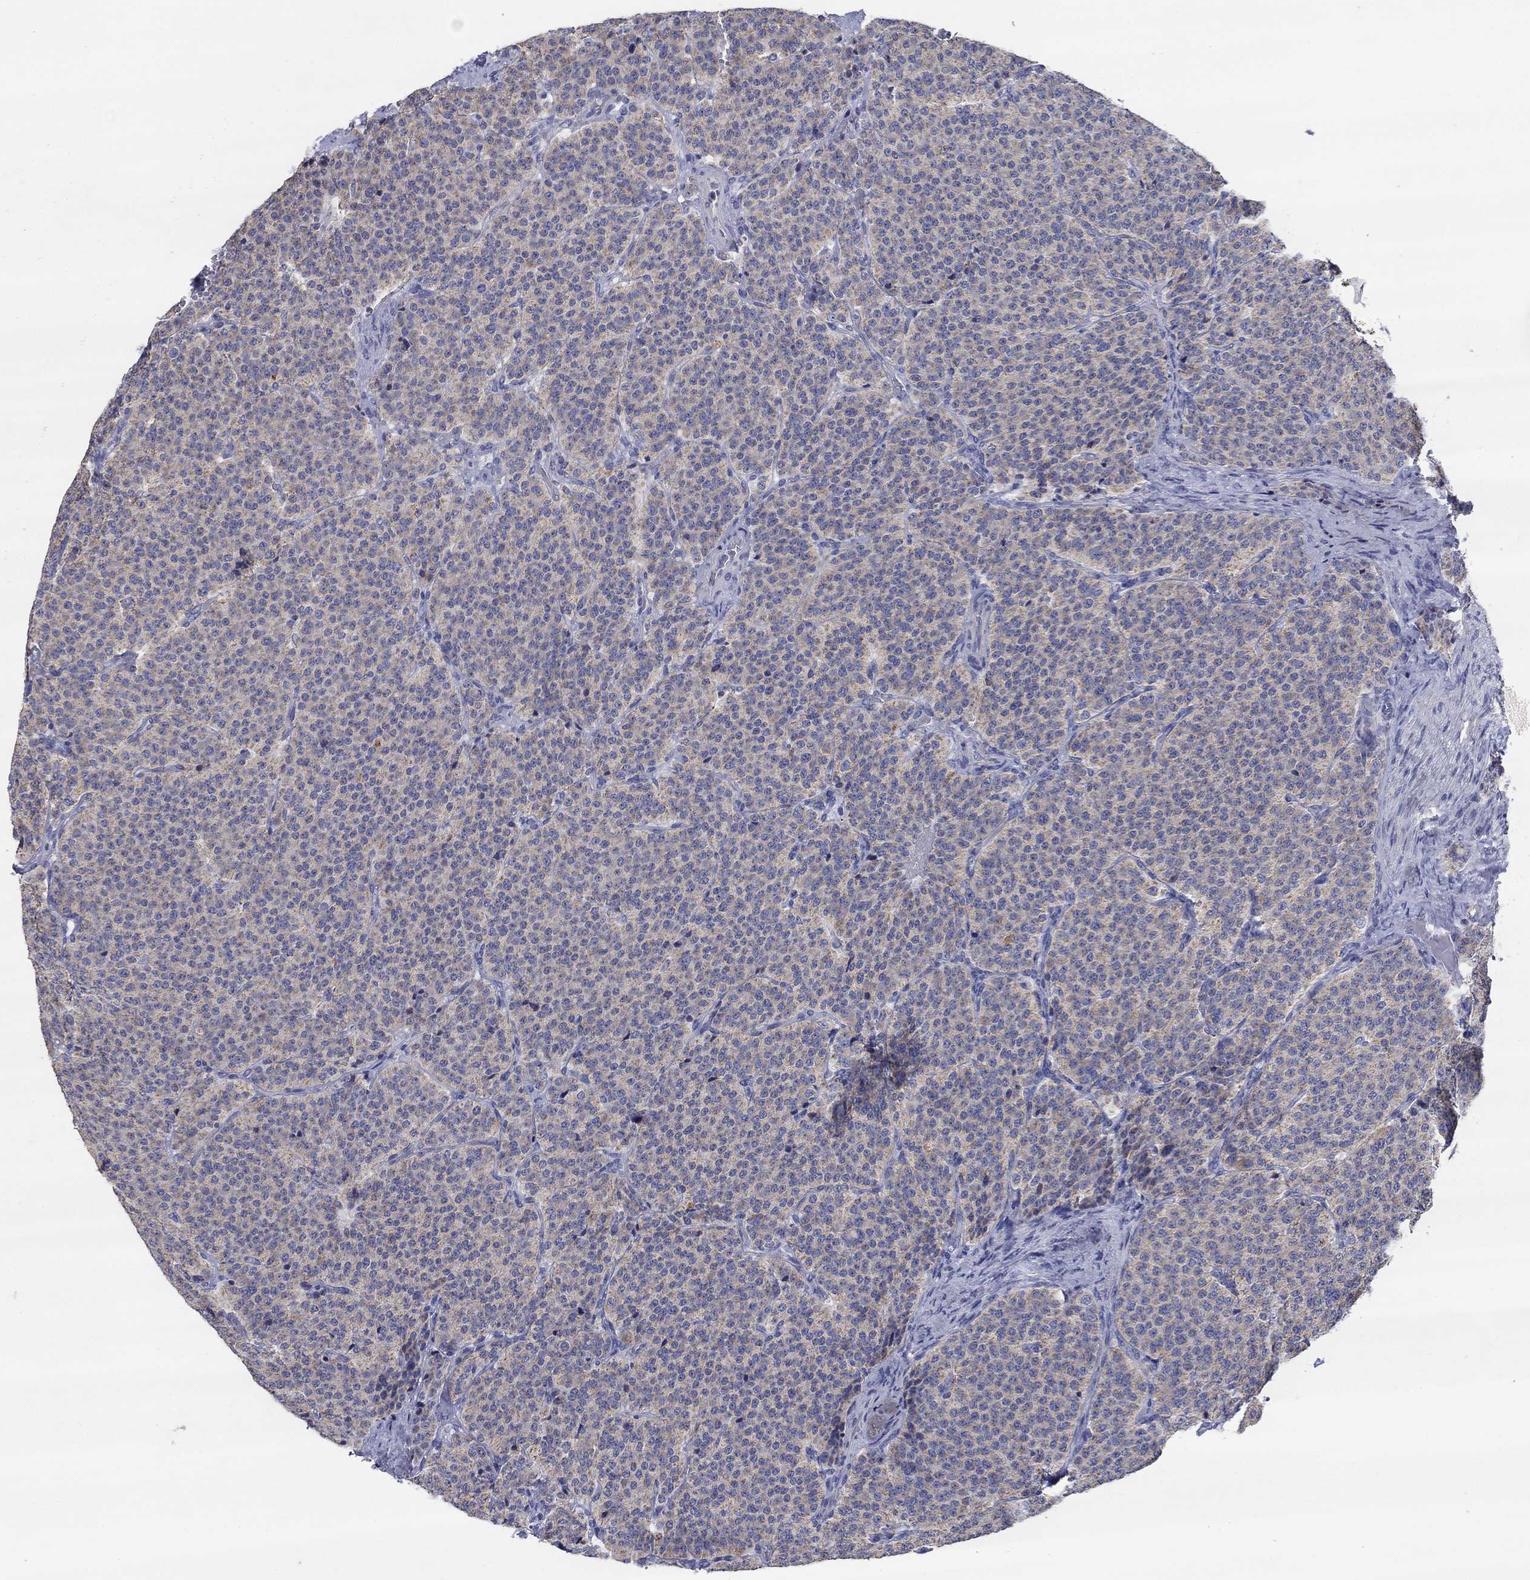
{"staining": {"intensity": "weak", "quantity": ">75%", "location": "cytoplasmic/membranous"}, "tissue": "carcinoid", "cell_type": "Tumor cells", "image_type": "cancer", "snomed": [{"axis": "morphology", "description": "Carcinoid, malignant, NOS"}, {"axis": "topography", "description": "Small intestine"}], "caption": "Brown immunohistochemical staining in human carcinoid reveals weak cytoplasmic/membranous expression in approximately >75% of tumor cells. (DAB = brown stain, brightfield microscopy at high magnification).", "gene": "C9orf85", "patient": {"sex": "female", "age": 58}}